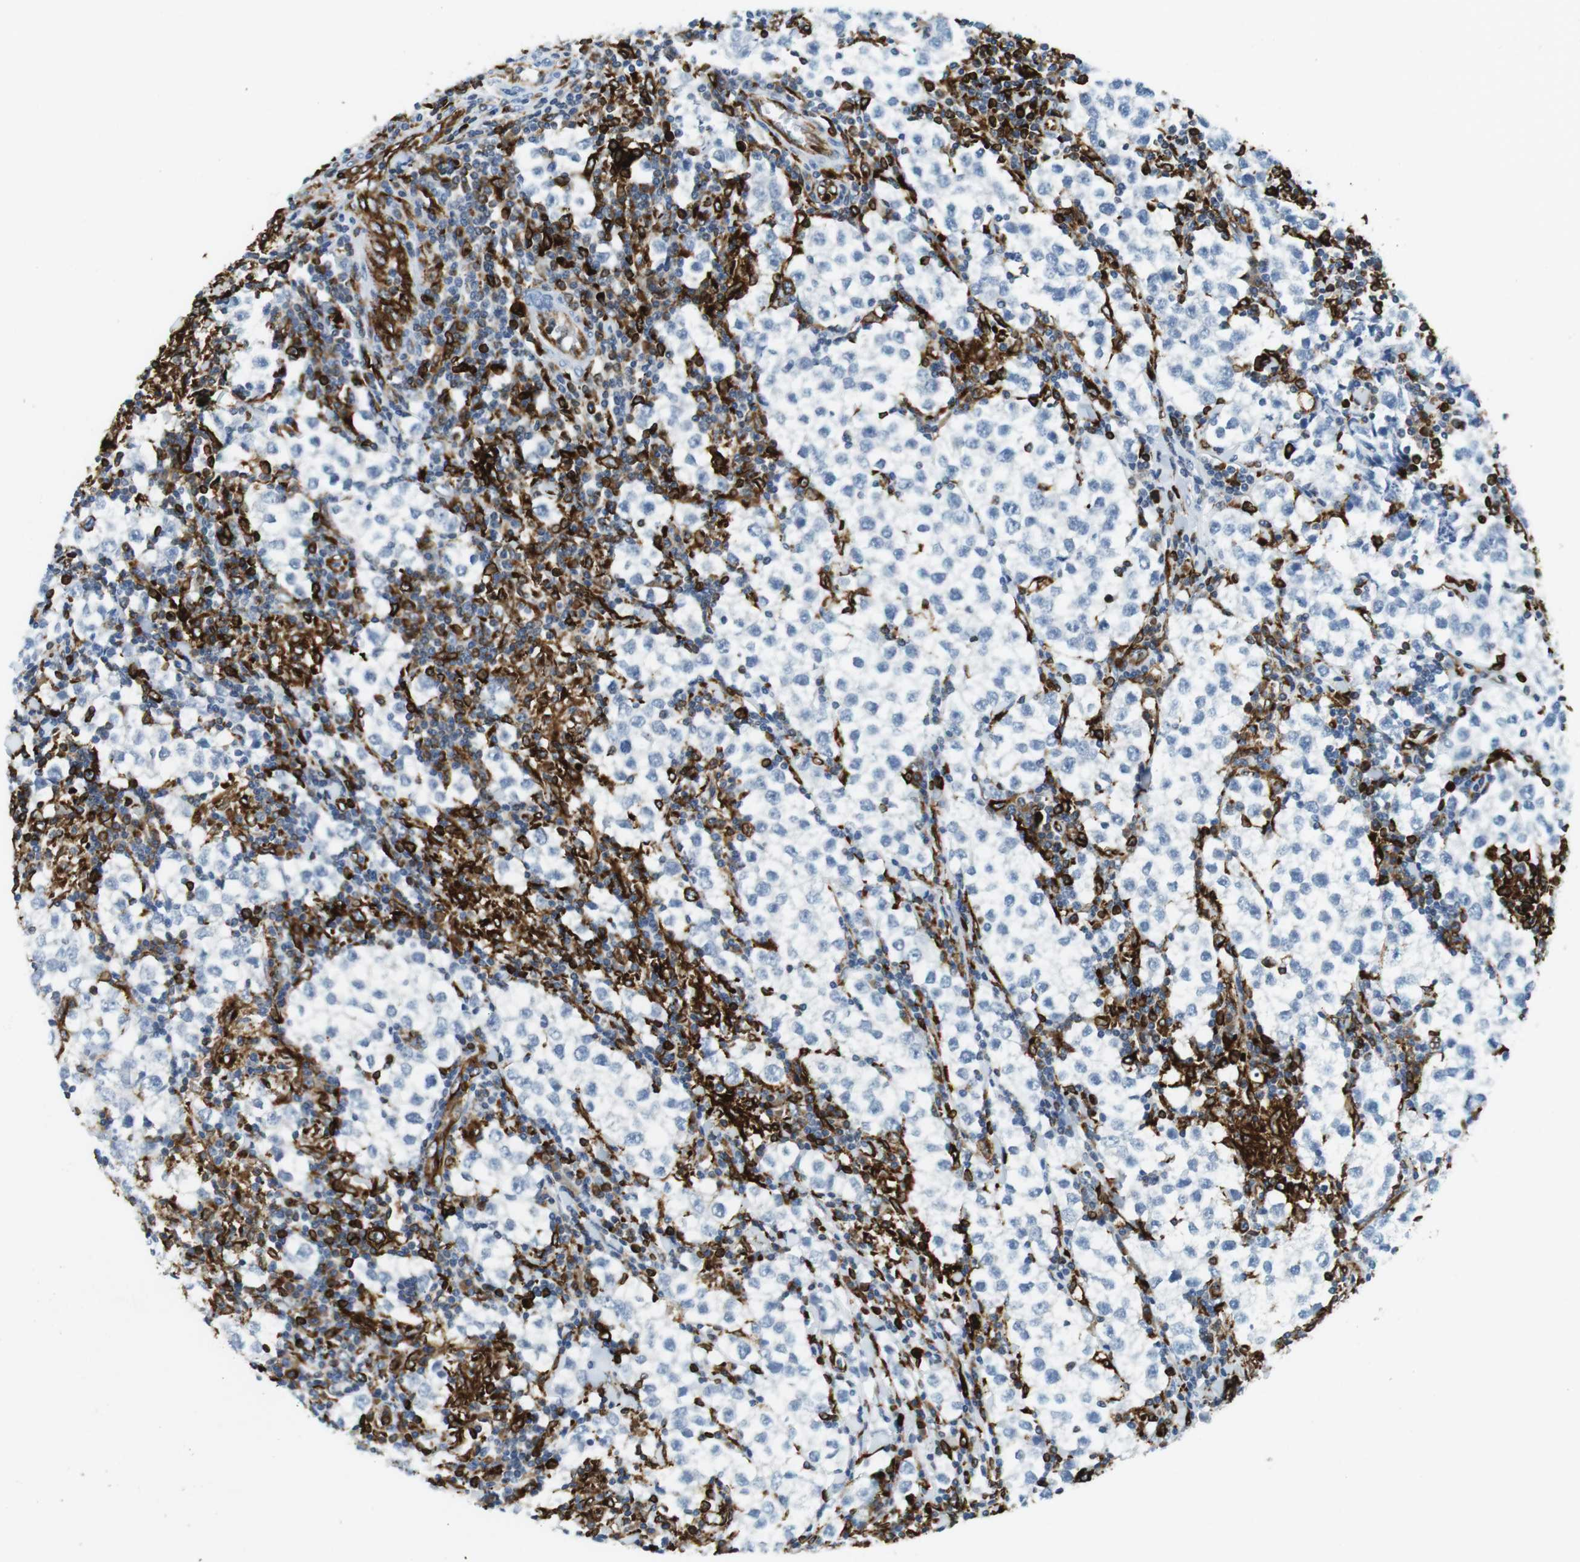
{"staining": {"intensity": "negative", "quantity": "none", "location": "none"}, "tissue": "testis cancer", "cell_type": "Tumor cells", "image_type": "cancer", "snomed": [{"axis": "morphology", "description": "Seminoma, NOS"}, {"axis": "morphology", "description": "Carcinoma, Embryonal, NOS"}, {"axis": "topography", "description": "Testis"}], "caption": "DAB immunohistochemical staining of human testis cancer (embryonal carcinoma) reveals no significant staining in tumor cells.", "gene": "CIITA", "patient": {"sex": "male", "age": 36}}